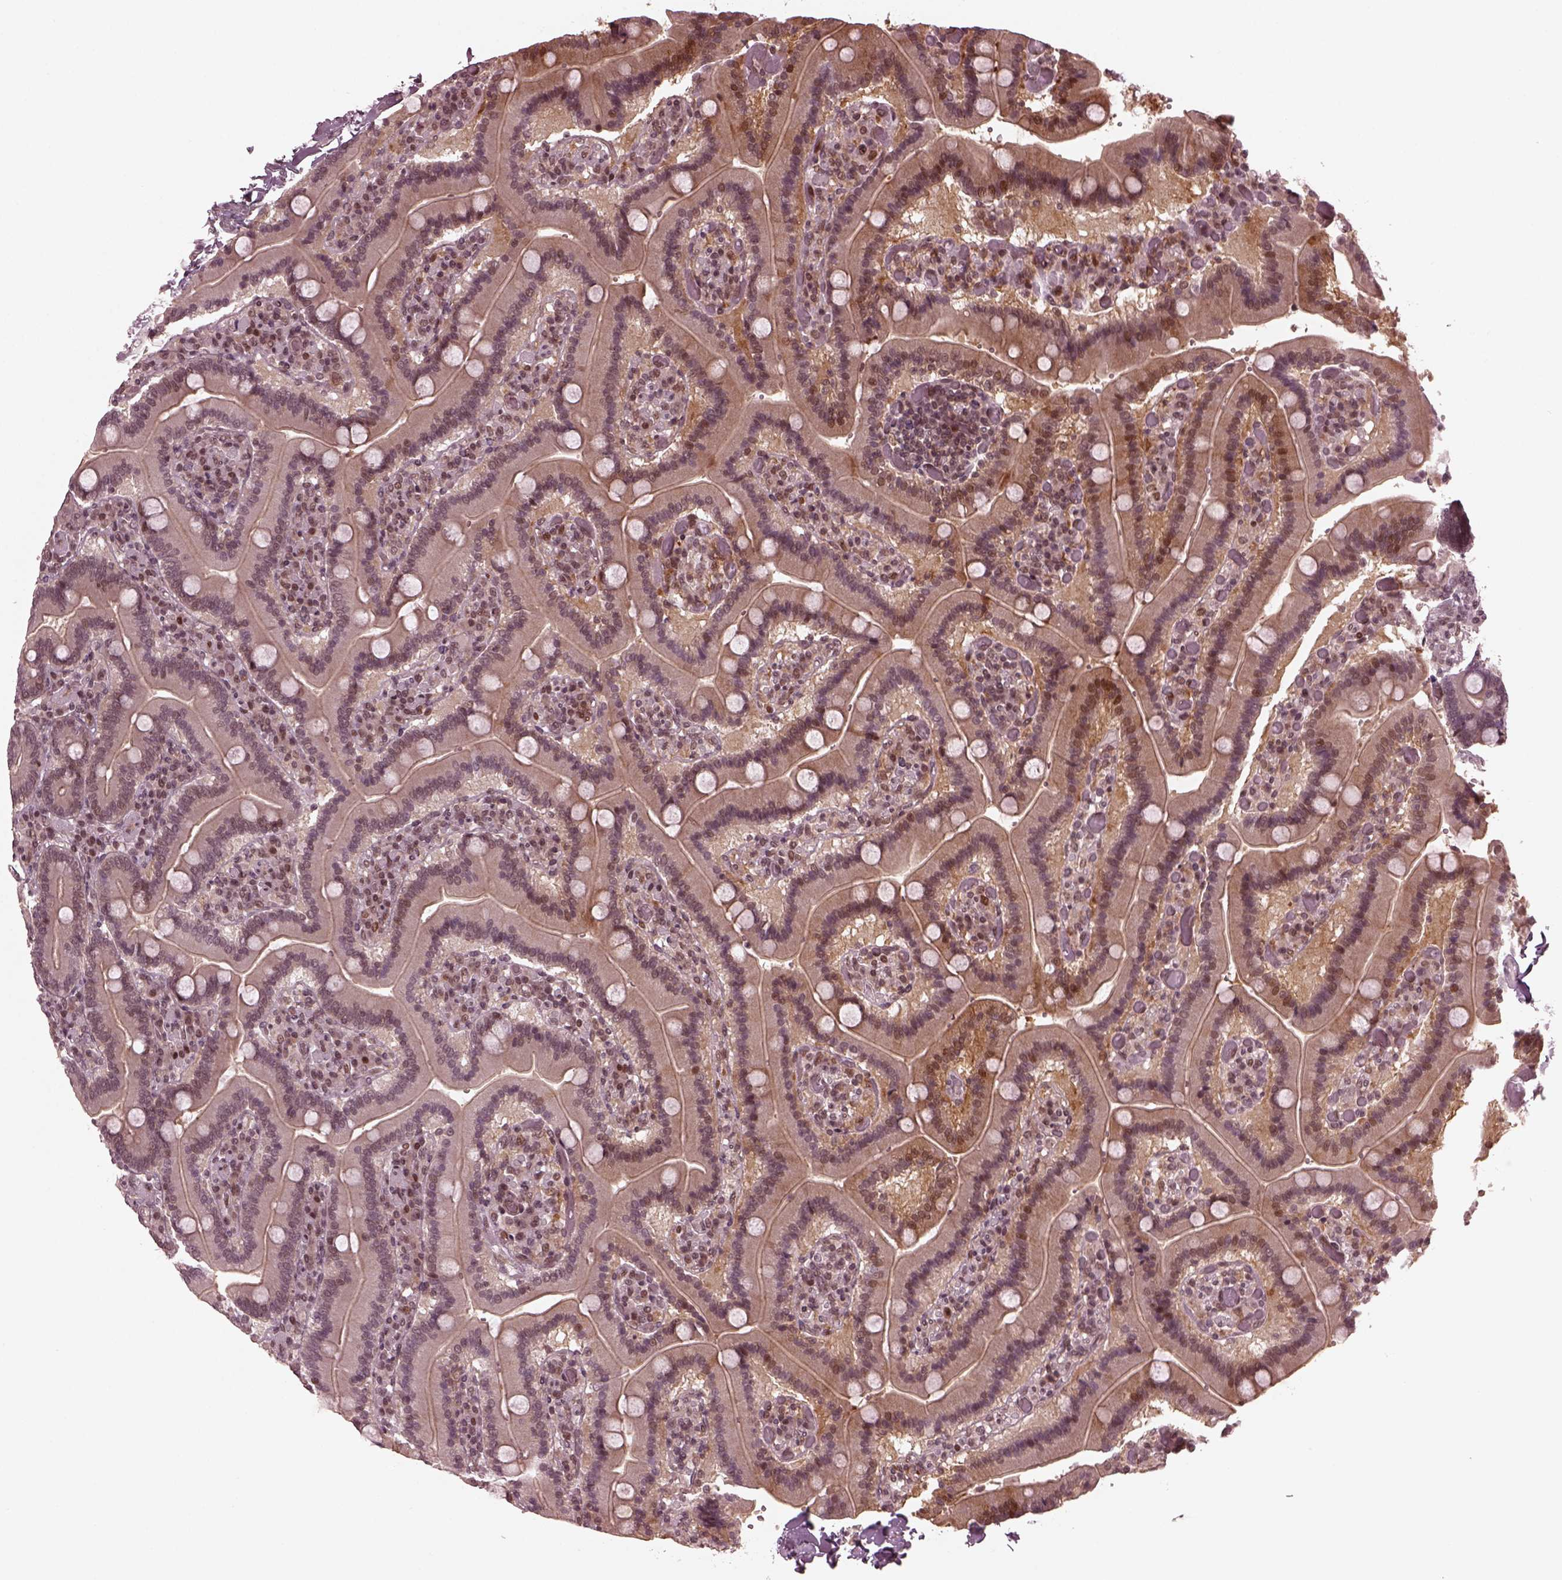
{"staining": {"intensity": "moderate", "quantity": "<25%", "location": "cytoplasmic/membranous,nuclear"}, "tissue": "duodenum", "cell_type": "Glandular cells", "image_type": "normal", "snomed": [{"axis": "morphology", "description": "Normal tissue, NOS"}, {"axis": "topography", "description": "Duodenum"}], "caption": "DAB immunohistochemical staining of unremarkable human duodenum demonstrates moderate cytoplasmic/membranous,nuclear protein positivity in about <25% of glandular cells.", "gene": "TRIB3", "patient": {"sex": "female", "age": 62}}